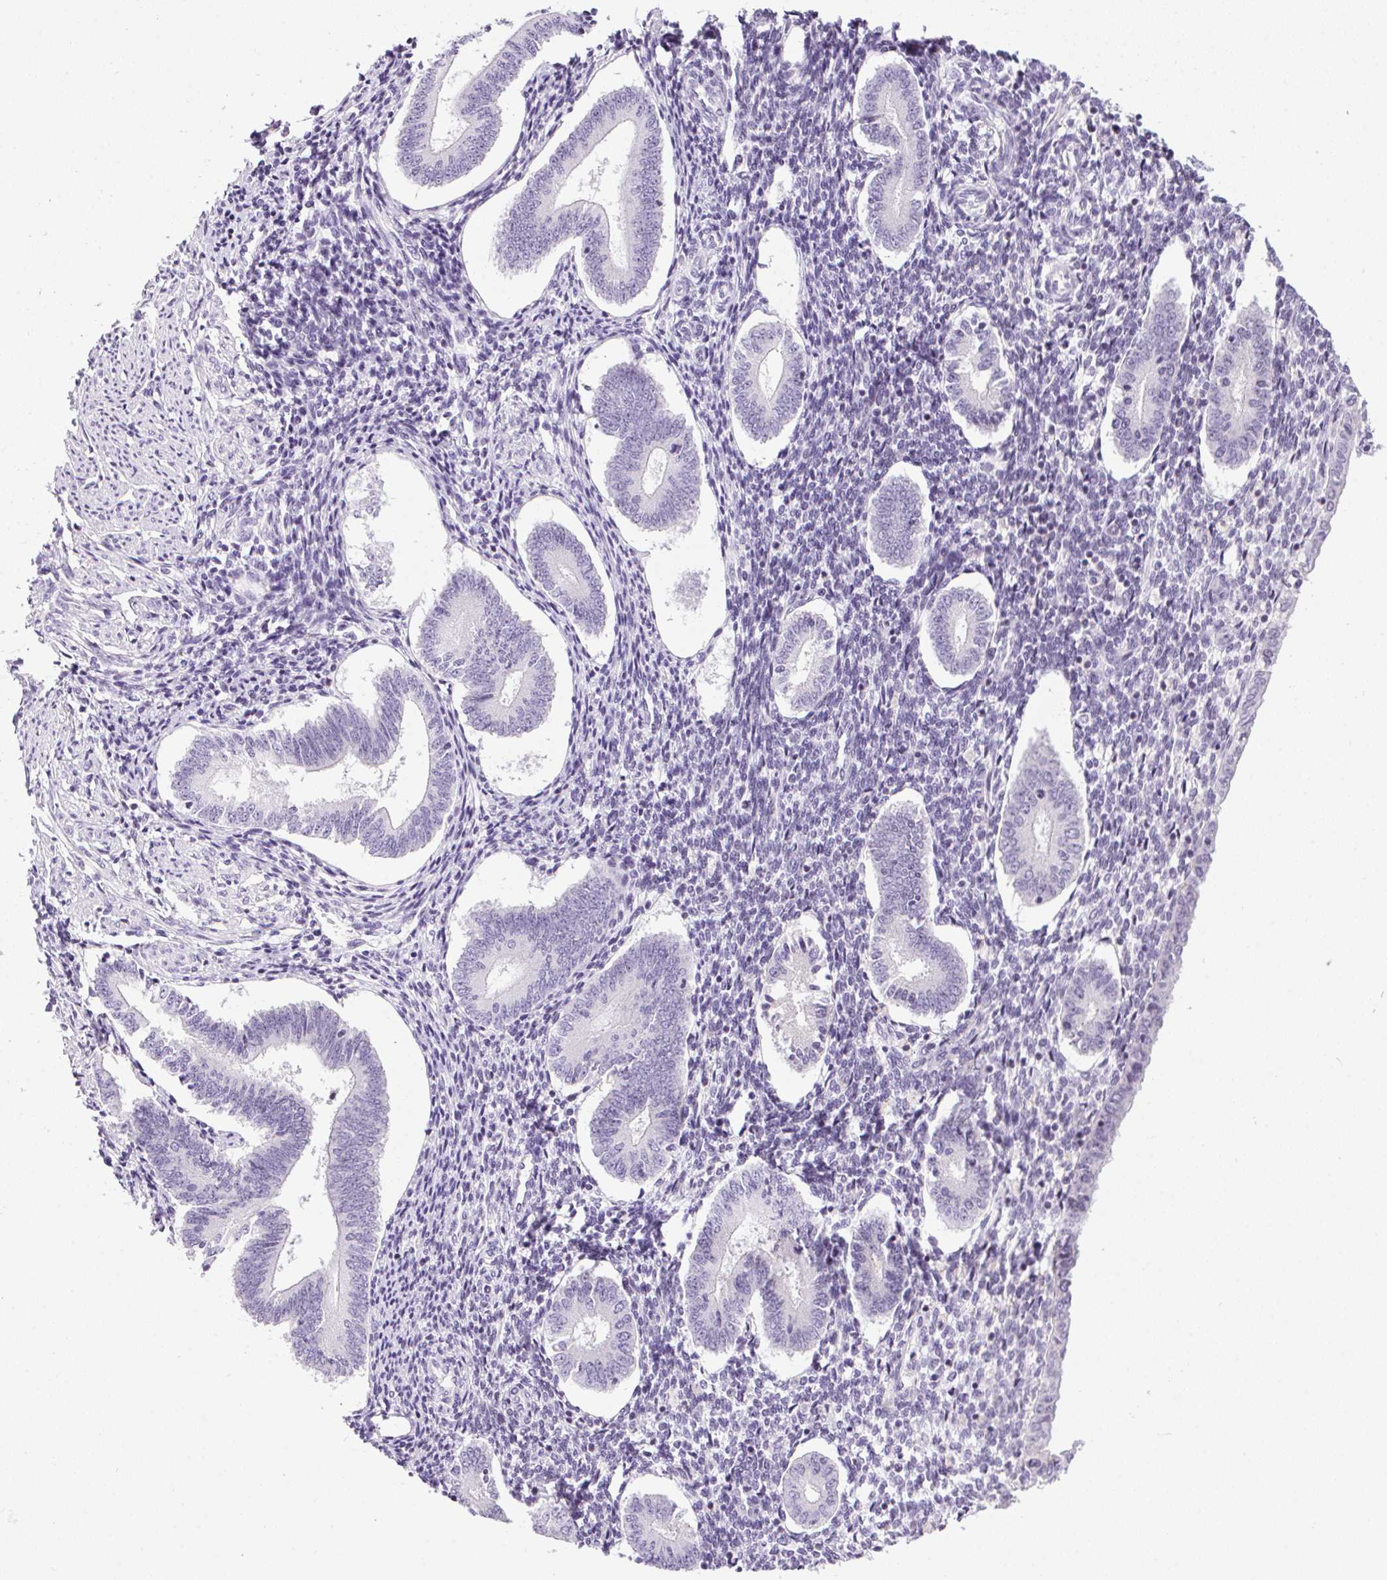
{"staining": {"intensity": "negative", "quantity": "none", "location": "none"}, "tissue": "endometrium", "cell_type": "Cells in endometrial stroma", "image_type": "normal", "snomed": [{"axis": "morphology", "description": "Normal tissue, NOS"}, {"axis": "topography", "description": "Endometrium"}], "caption": "IHC histopathology image of benign endometrium: endometrium stained with DAB (3,3'-diaminobenzidine) exhibits no significant protein staining in cells in endometrial stroma.", "gene": "TMEM88B", "patient": {"sex": "female", "age": 40}}